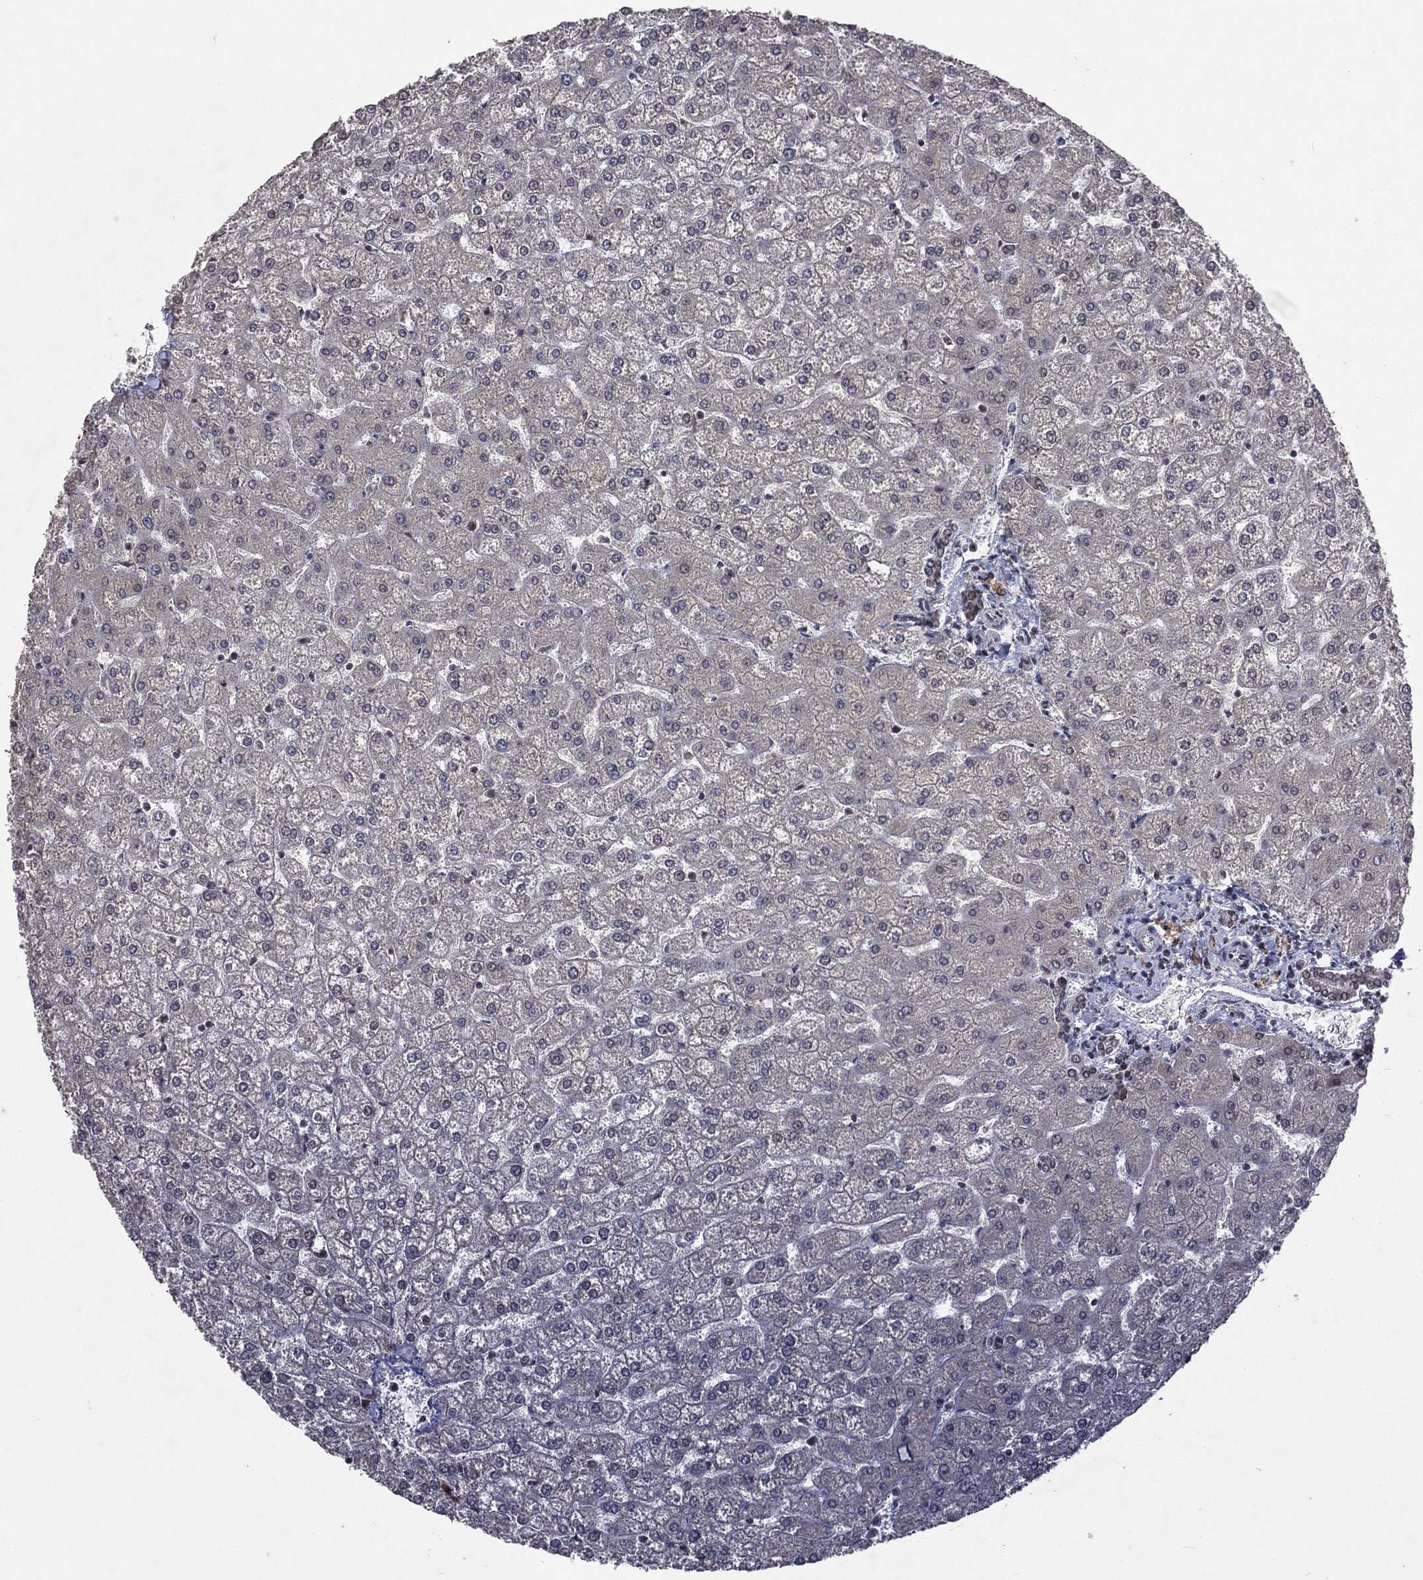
{"staining": {"intensity": "negative", "quantity": "none", "location": "none"}, "tissue": "liver", "cell_type": "Cholangiocytes", "image_type": "normal", "snomed": [{"axis": "morphology", "description": "Normal tissue, NOS"}, {"axis": "topography", "description": "Liver"}], "caption": "This is a micrograph of immunohistochemistry (IHC) staining of unremarkable liver, which shows no expression in cholangiocytes. (DAB immunohistochemistry (IHC) with hematoxylin counter stain).", "gene": "DMAP1", "patient": {"sex": "female", "age": 32}}